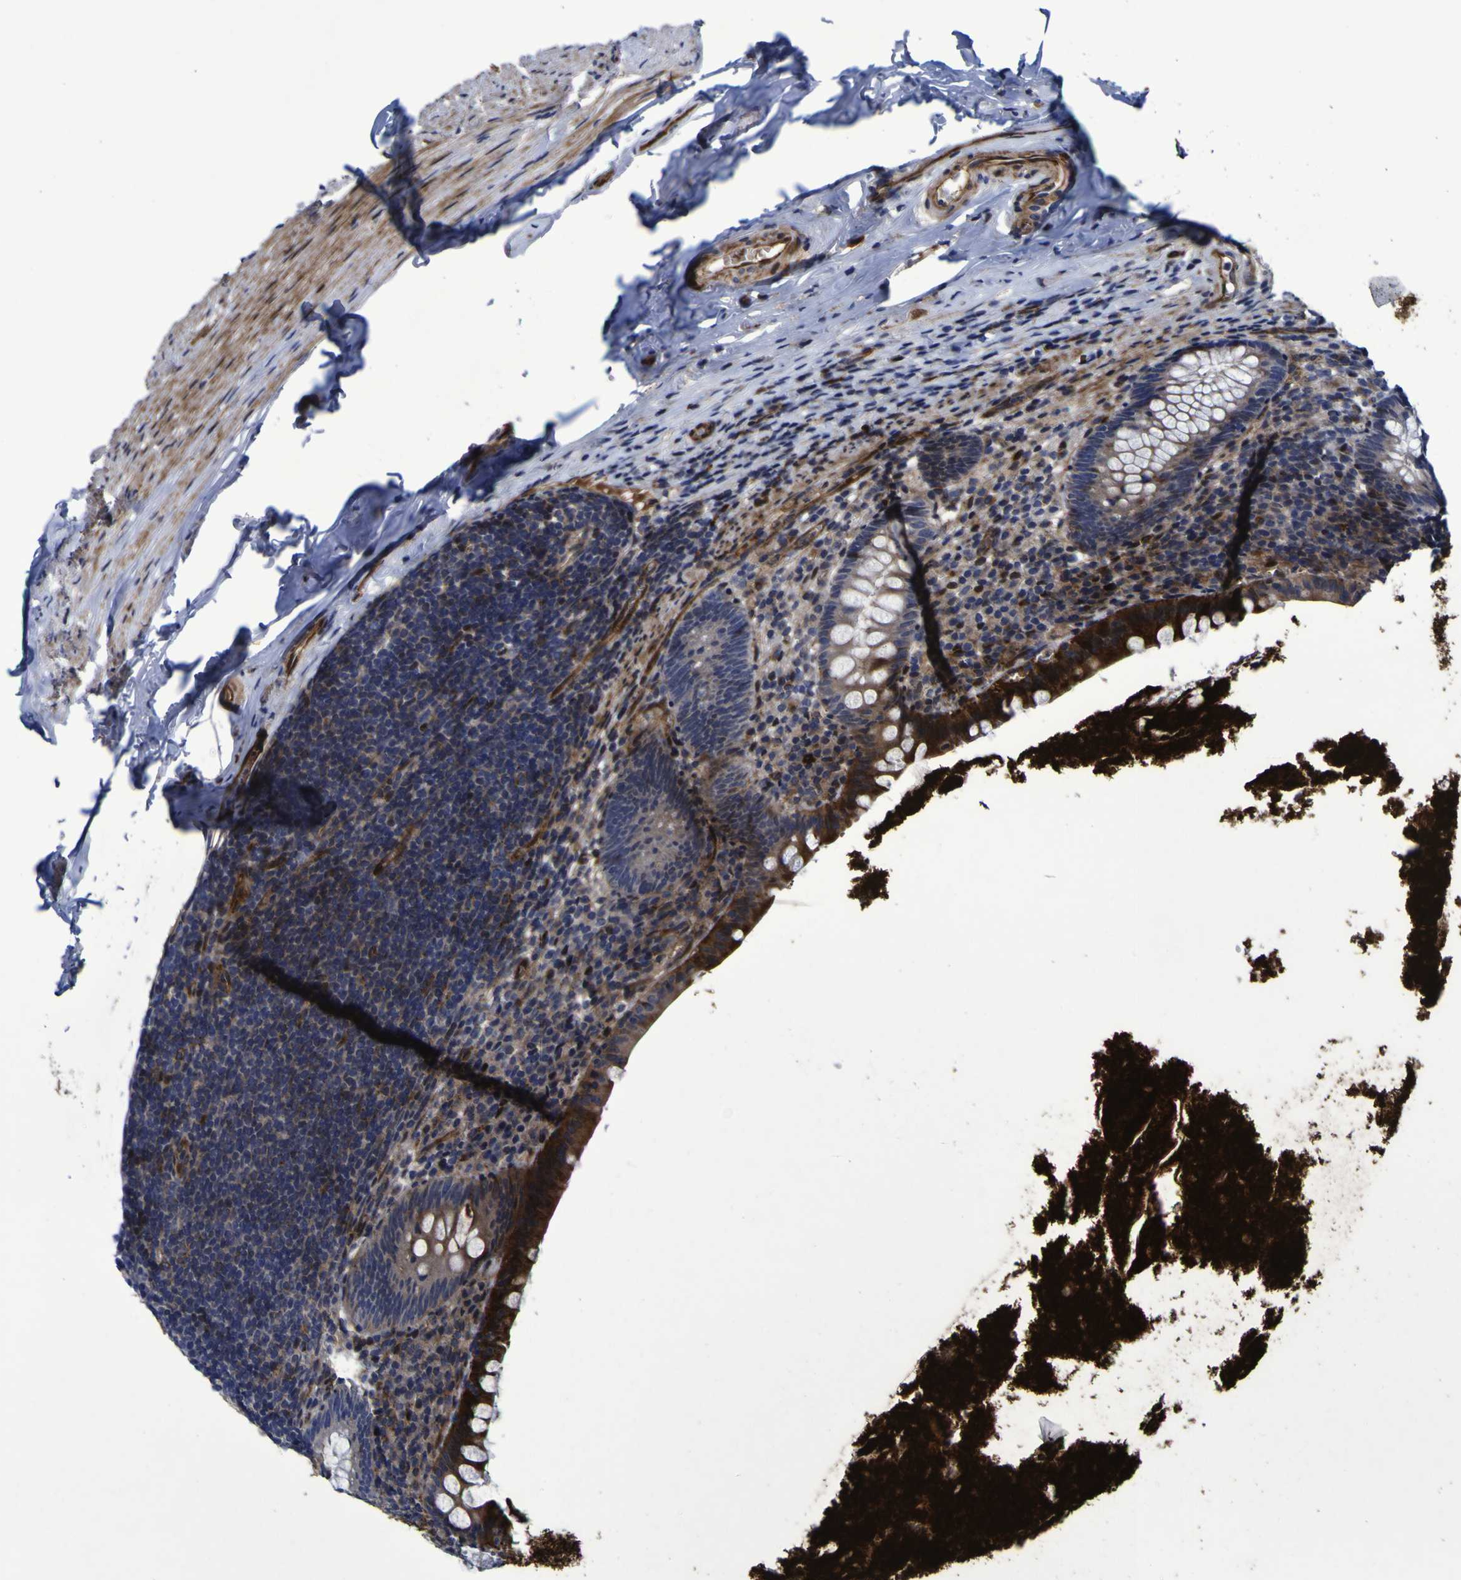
{"staining": {"intensity": "moderate", "quantity": ">75%", "location": "cytoplasmic/membranous"}, "tissue": "appendix", "cell_type": "Glandular cells", "image_type": "normal", "snomed": [{"axis": "morphology", "description": "Normal tissue, NOS"}, {"axis": "topography", "description": "Appendix"}], "caption": "Glandular cells show moderate cytoplasmic/membranous staining in about >75% of cells in benign appendix.", "gene": "MGLL", "patient": {"sex": "male", "age": 52}}